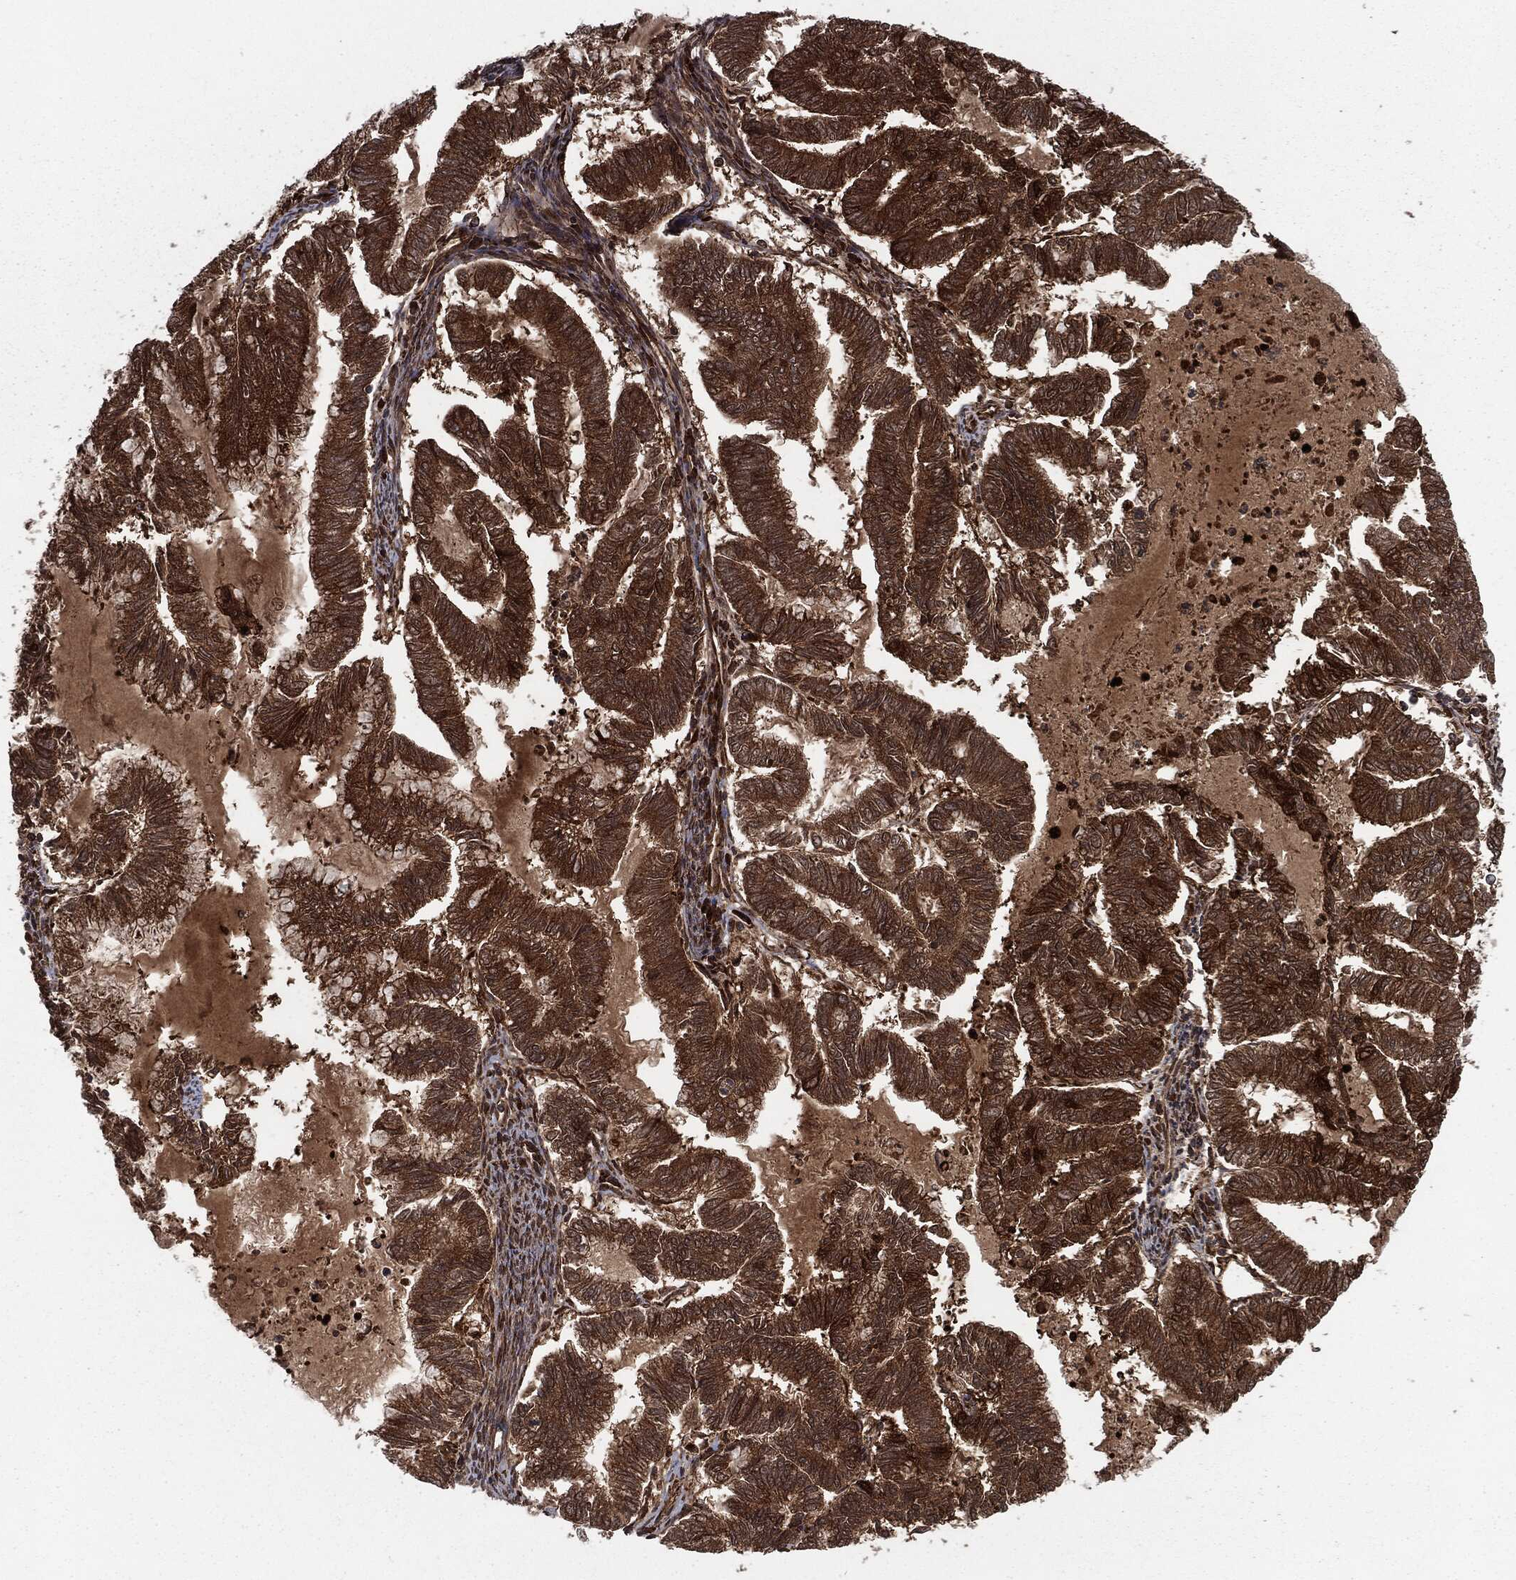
{"staining": {"intensity": "strong", "quantity": ">75%", "location": "cytoplasmic/membranous"}, "tissue": "endometrial cancer", "cell_type": "Tumor cells", "image_type": "cancer", "snomed": [{"axis": "morphology", "description": "Adenocarcinoma, NOS"}, {"axis": "topography", "description": "Endometrium"}], "caption": "Brown immunohistochemical staining in adenocarcinoma (endometrial) reveals strong cytoplasmic/membranous staining in approximately >75% of tumor cells.", "gene": "RANBP9", "patient": {"sex": "female", "age": 79}}